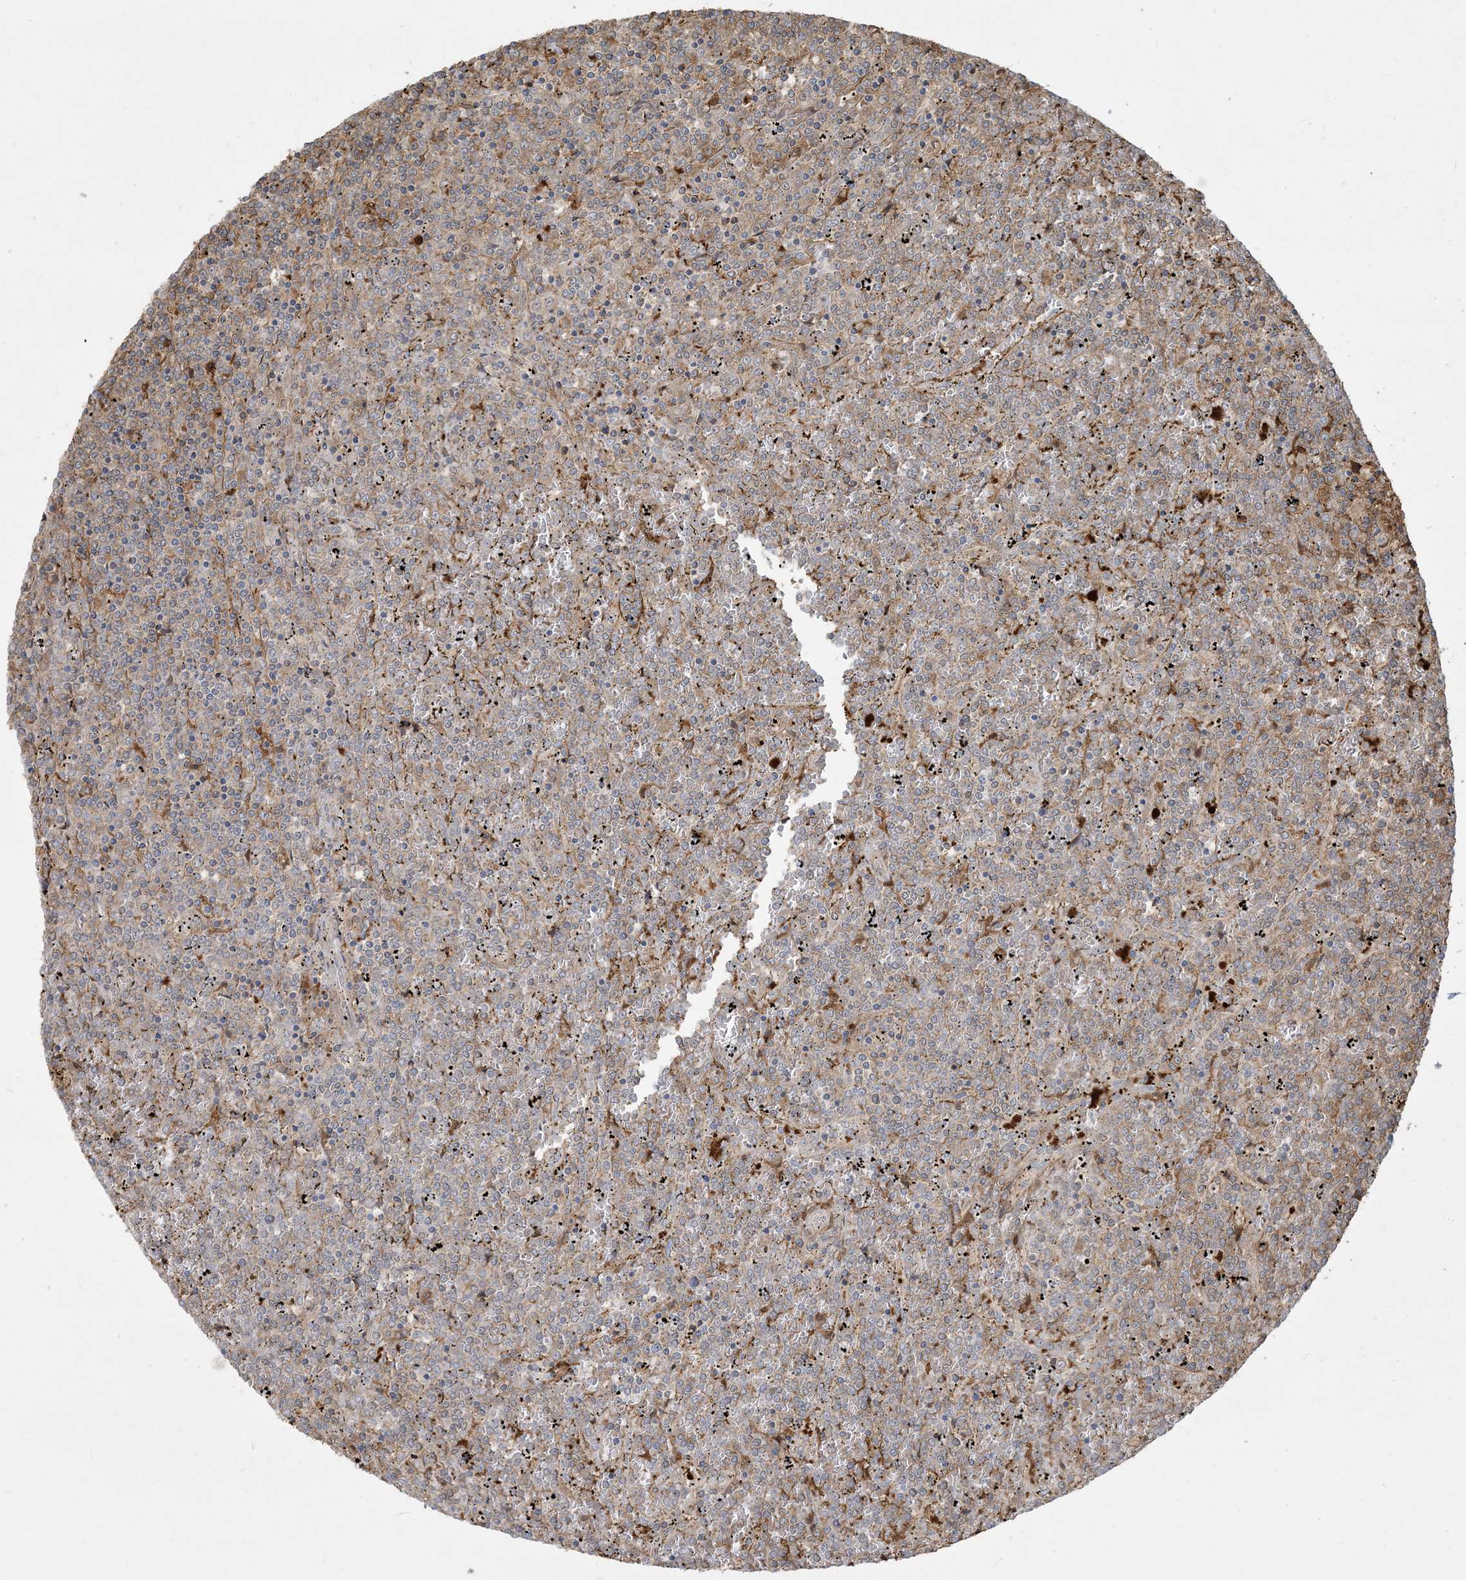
{"staining": {"intensity": "weak", "quantity": "<25%", "location": "cytoplasmic/membranous"}, "tissue": "lymphoma", "cell_type": "Tumor cells", "image_type": "cancer", "snomed": [{"axis": "morphology", "description": "Malignant lymphoma, non-Hodgkin's type, Low grade"}, {"axis": "topography", "description": "Spleen"}], "caption": "Immunohistochemical staining of human lymphoma reveals no significant positivity in tumor cells. (Immunohistochemistry, brightfield microscopy, high magnification).", "gene": "HNMT", "patient": {"sex": "female", "age": 19}}